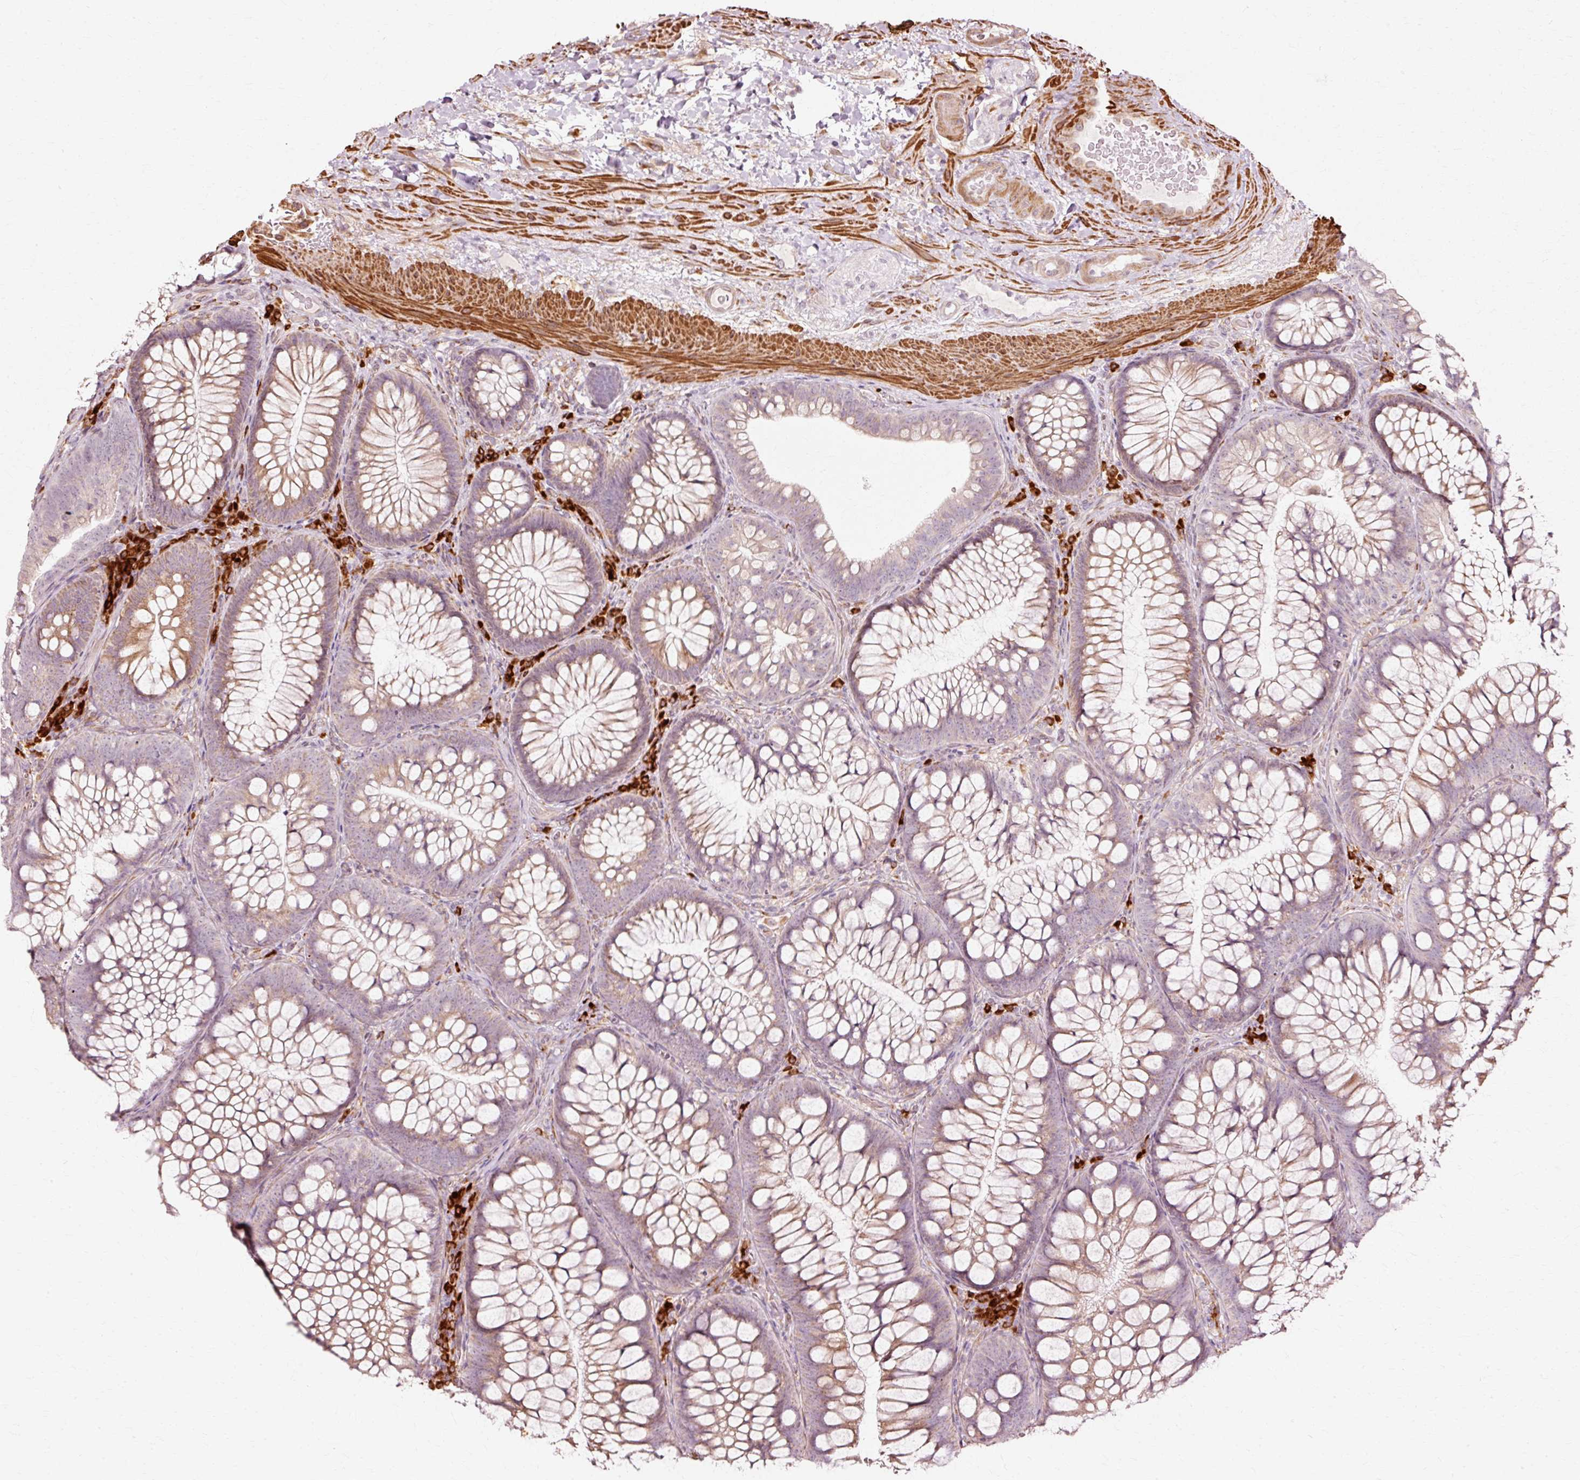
{"staining": {"intensity": "moderate", "quantity": "25%-75%", "location": "cytoplasmic/membranous"}, "tissue": "colon", "cell_type": "Endothelial cells", "image_type": "normal", "snomed": [{"axis": "morphology", "description": "Normal tissue, NOS"}, {"axis": "morphology", "description": "Adenoma, NOS"}, {"axis": "topography", "description": "Soft tissue"}, {"axis": "topography", "description": "Colon"}], "caption": "An image showing moderate cytoplasmic/membranous expression in approximately 25%-75% of endothelial cells in normal colon, as visualized by brown immunohistochemical staining.", "gene": "RANBP2", "patient": {"sex": "male", "age": 47}}